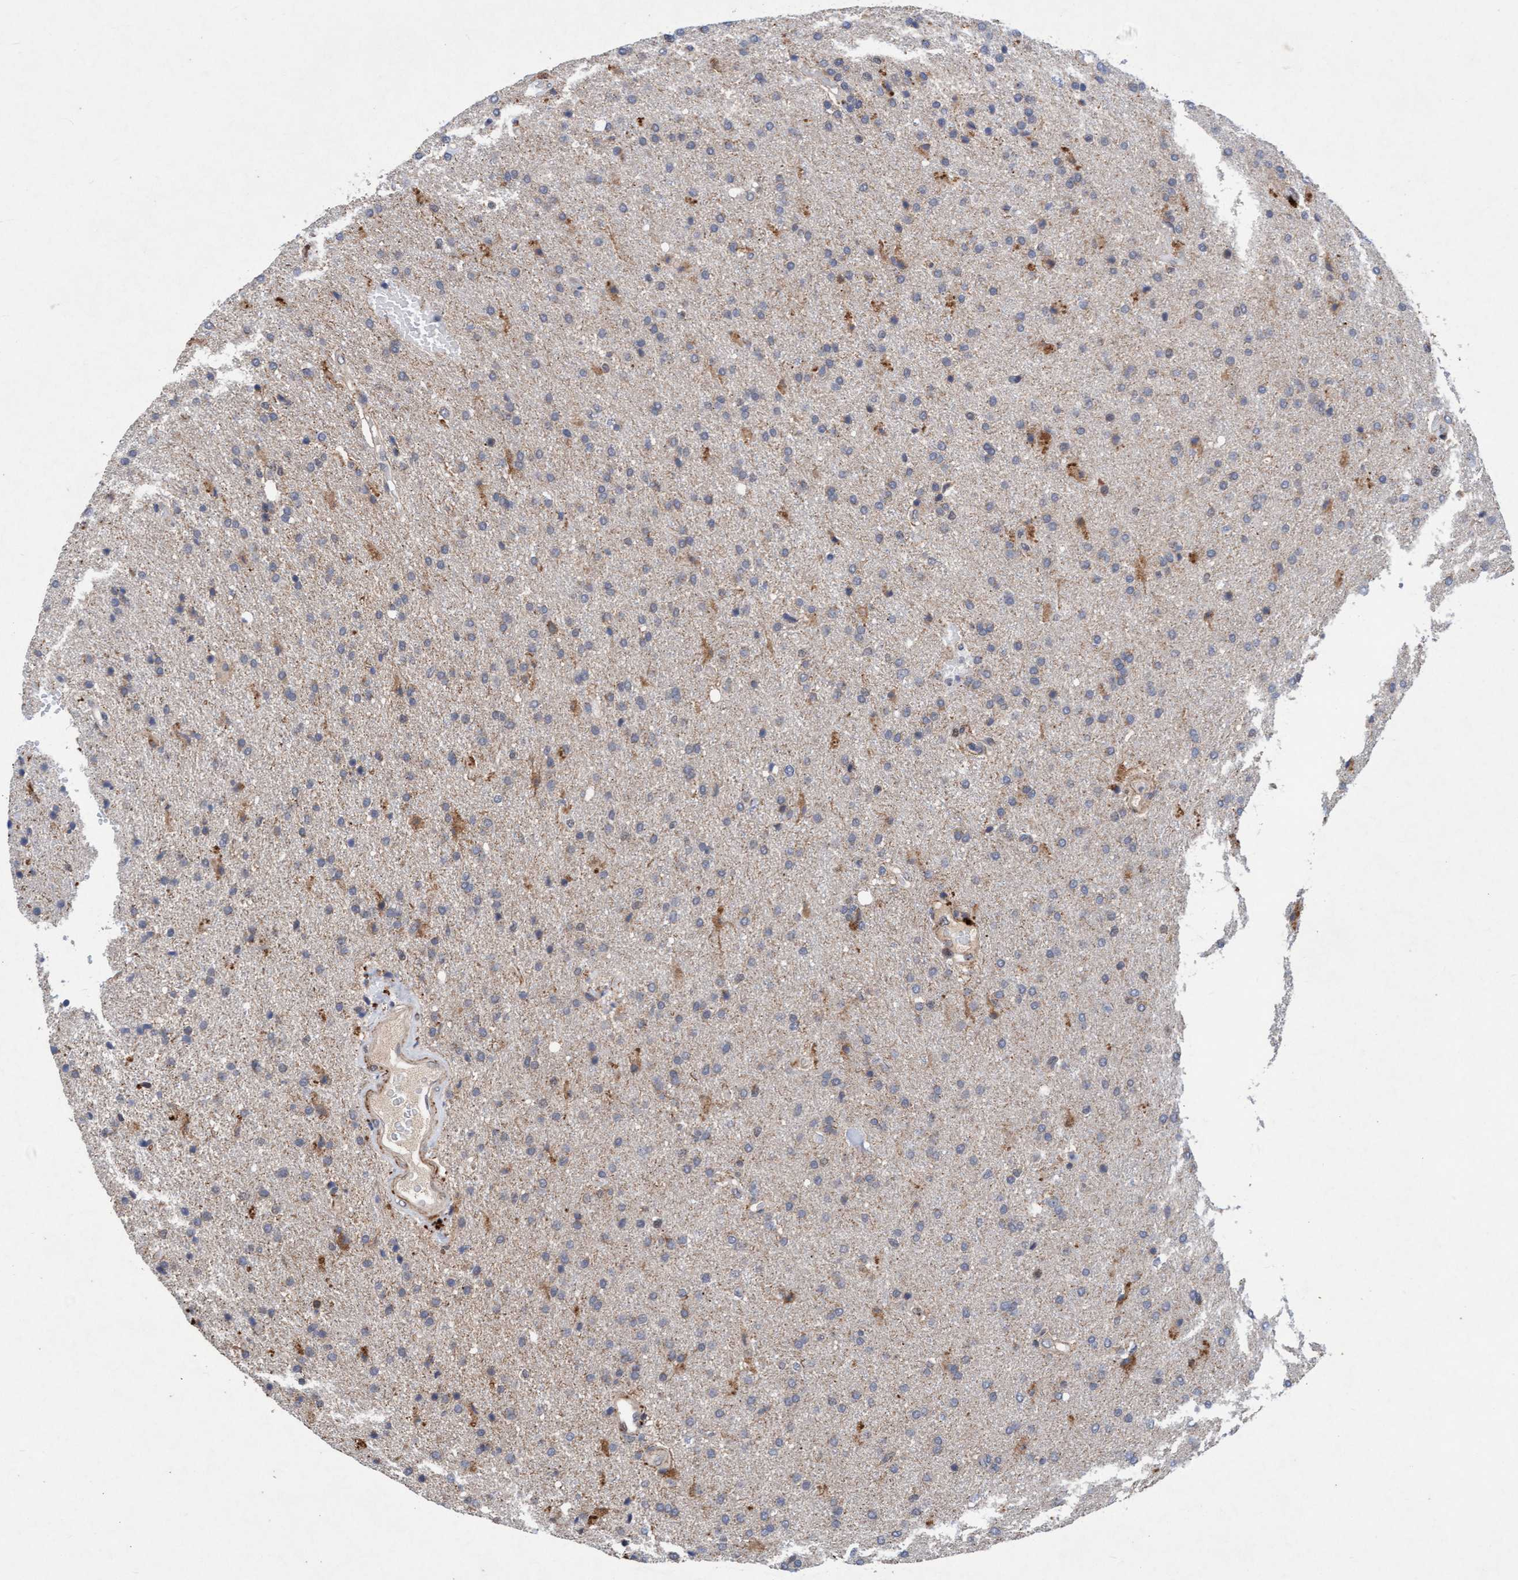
{"staining": {"intensity": "moderate", "quantity": "<25%", "location": "cytoplasmic/membranous"}, "tissue": "glioma", "cell_type": "Tumor cells", "image_type": "cancer", "snomed": [{"axis": "morphology", "description": "Glioma, malignant, High grade"}, {"axis": "topography", "description": "Brain"}], "caption": "Moderate cytoplasmic/membranous positivity for a protein is appreciated in about <25% of tumor cells of malignant glioma (high-grade) using immunohistochemistry (IHC).", "gene": "TMEM70", "patient": {"sex": "male", "age": 72}}